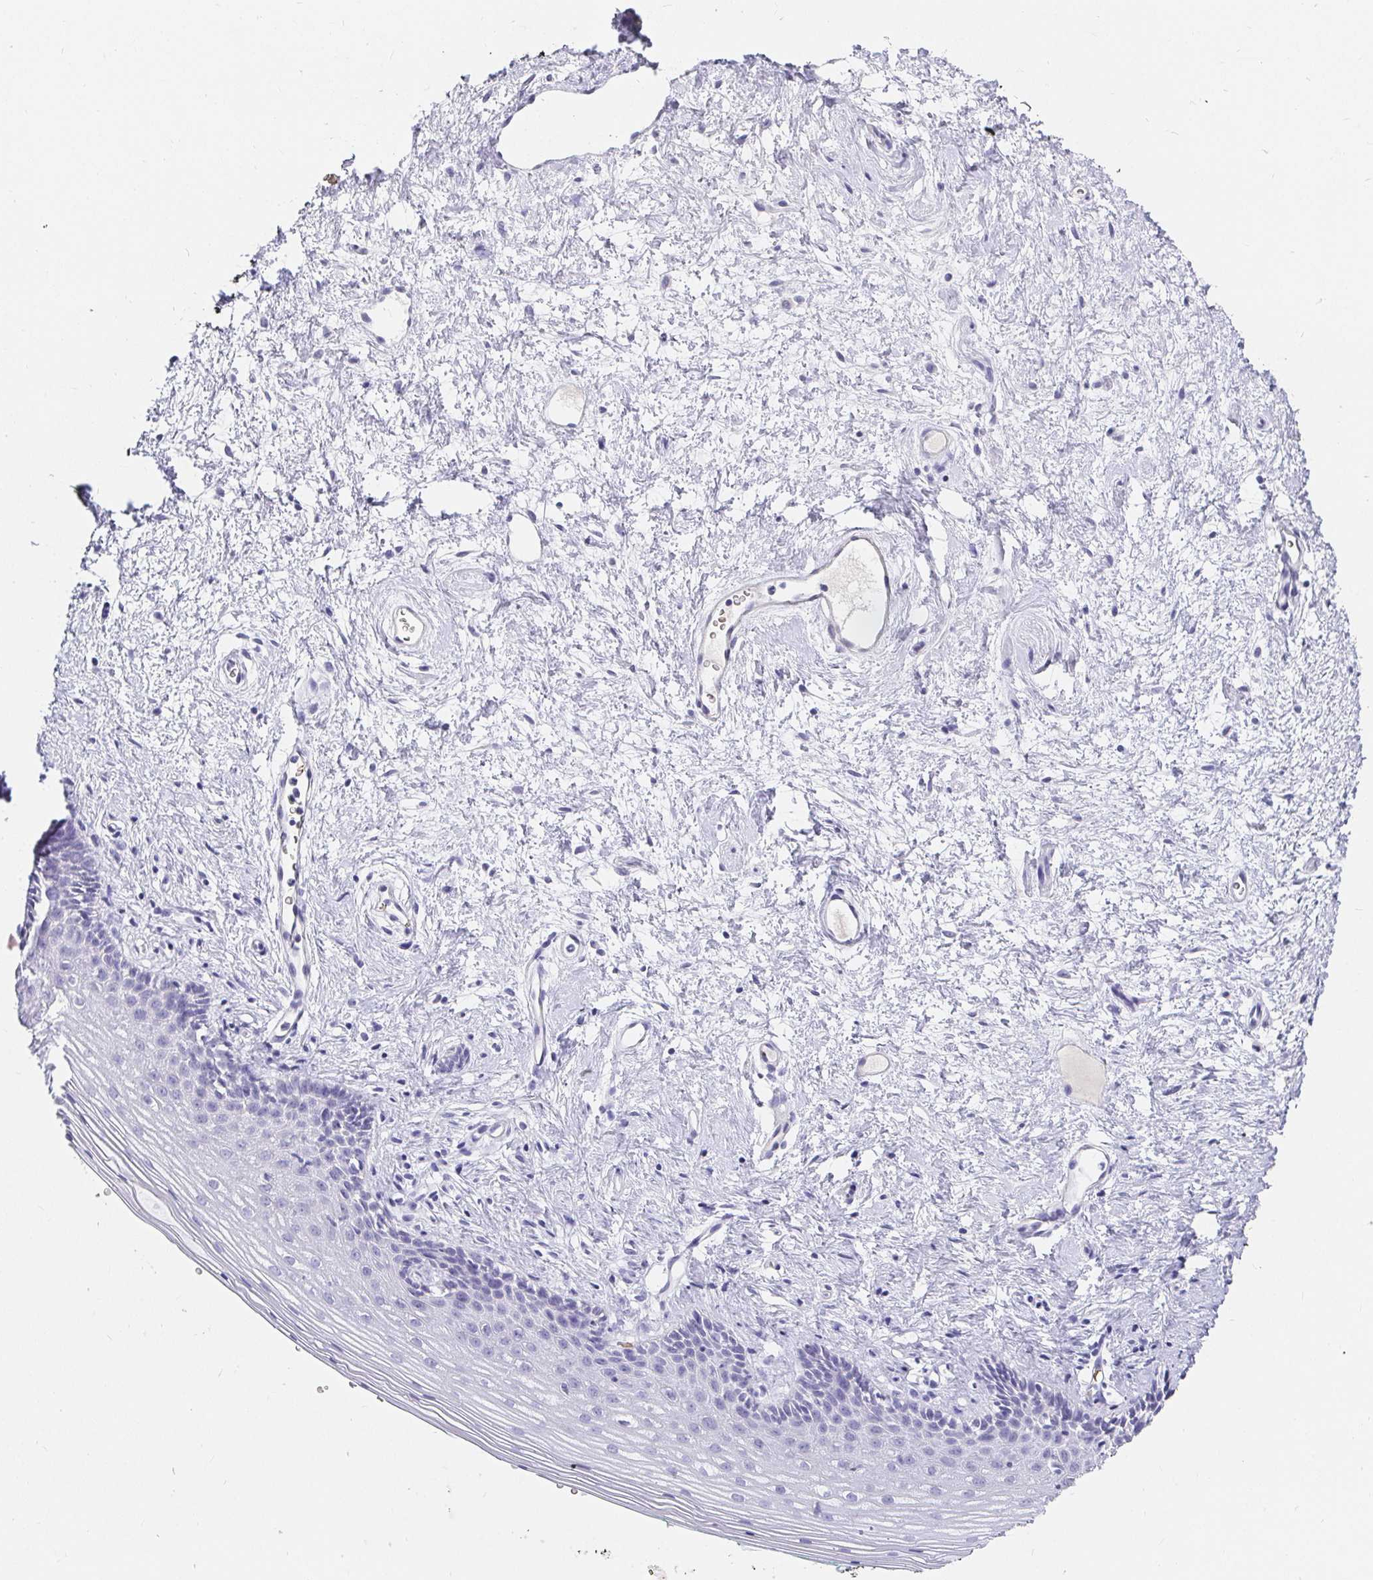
{"staining": {"intensity": "negative", "quantity": "none", "location": "none"}, "tissue": "vagina", "cell_type": "Squamous epithelial cells", "image_type": "normal", "snomed": [{"axis": "morphology", "description": "Normal tissue, NOS"}, {"axis": "topography", "description": "Vagina"}], "caption": "Protein analysis of benign vagina shows no significant positivity in squamous epithelial cells. (Immunohistochemistry (ihc), brightfield microscopy, high magnification).", "gene": "FGF21", "patient": {"sex": "female", "age": 42}}